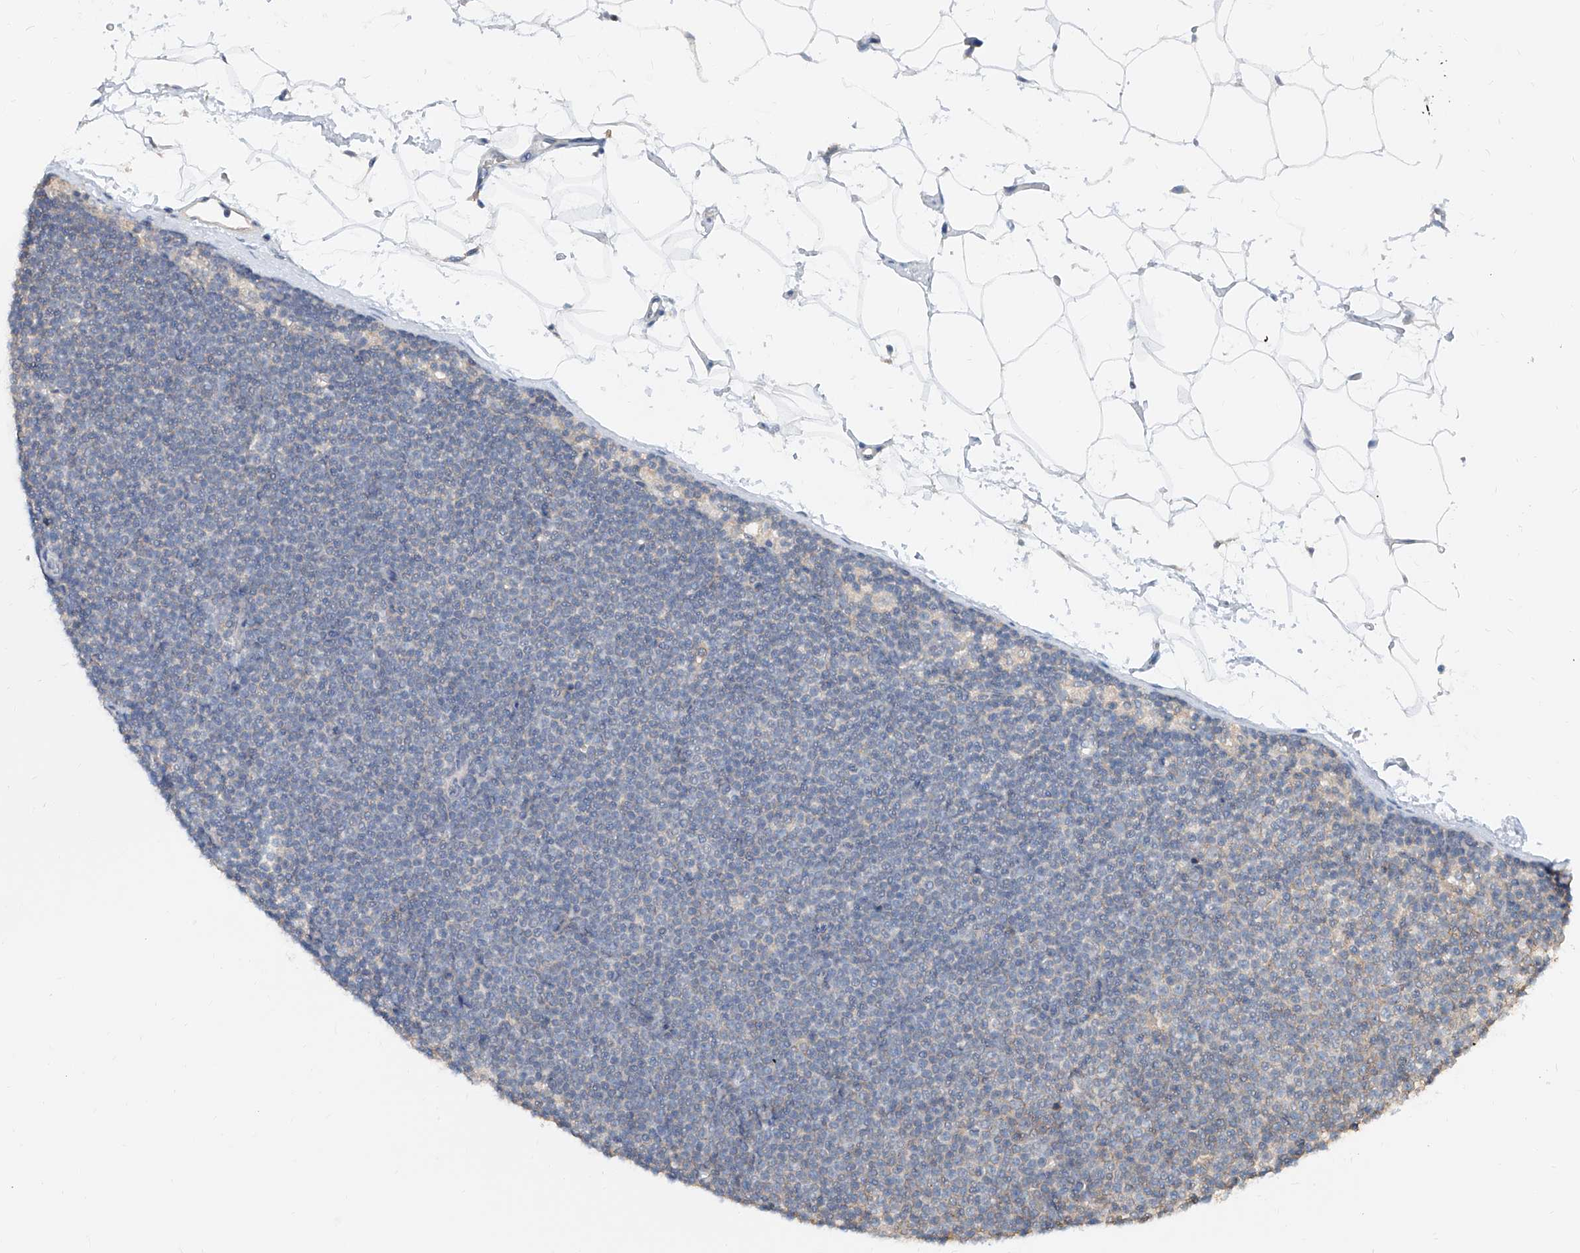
{"staining": {"intensity": "negative", "quantity": "none", "location": "none"}, "tissue": "lymphoma", "cell_type": "Tumor cells", "image_type": "cancer", "snomed": [{"axis": "morphology", "description": "Malignant lymphoma, non-Hodgkin's type, Low grade"}, {"axis": "topography", "description": "Lymph node"}], "caption": "This is a photomicrograph of IHC staining of lymphoma, which shows no staining in tumor cells. The staining was performed using DAB (3,3'-diaminobenzidine) to visualize the protein expression in brown, while the nuclei were stained in blue with hematoxylin (Magnification: 20x).", "gene": "KCNK10", "patient": {"sex": "female", "age": 53}}